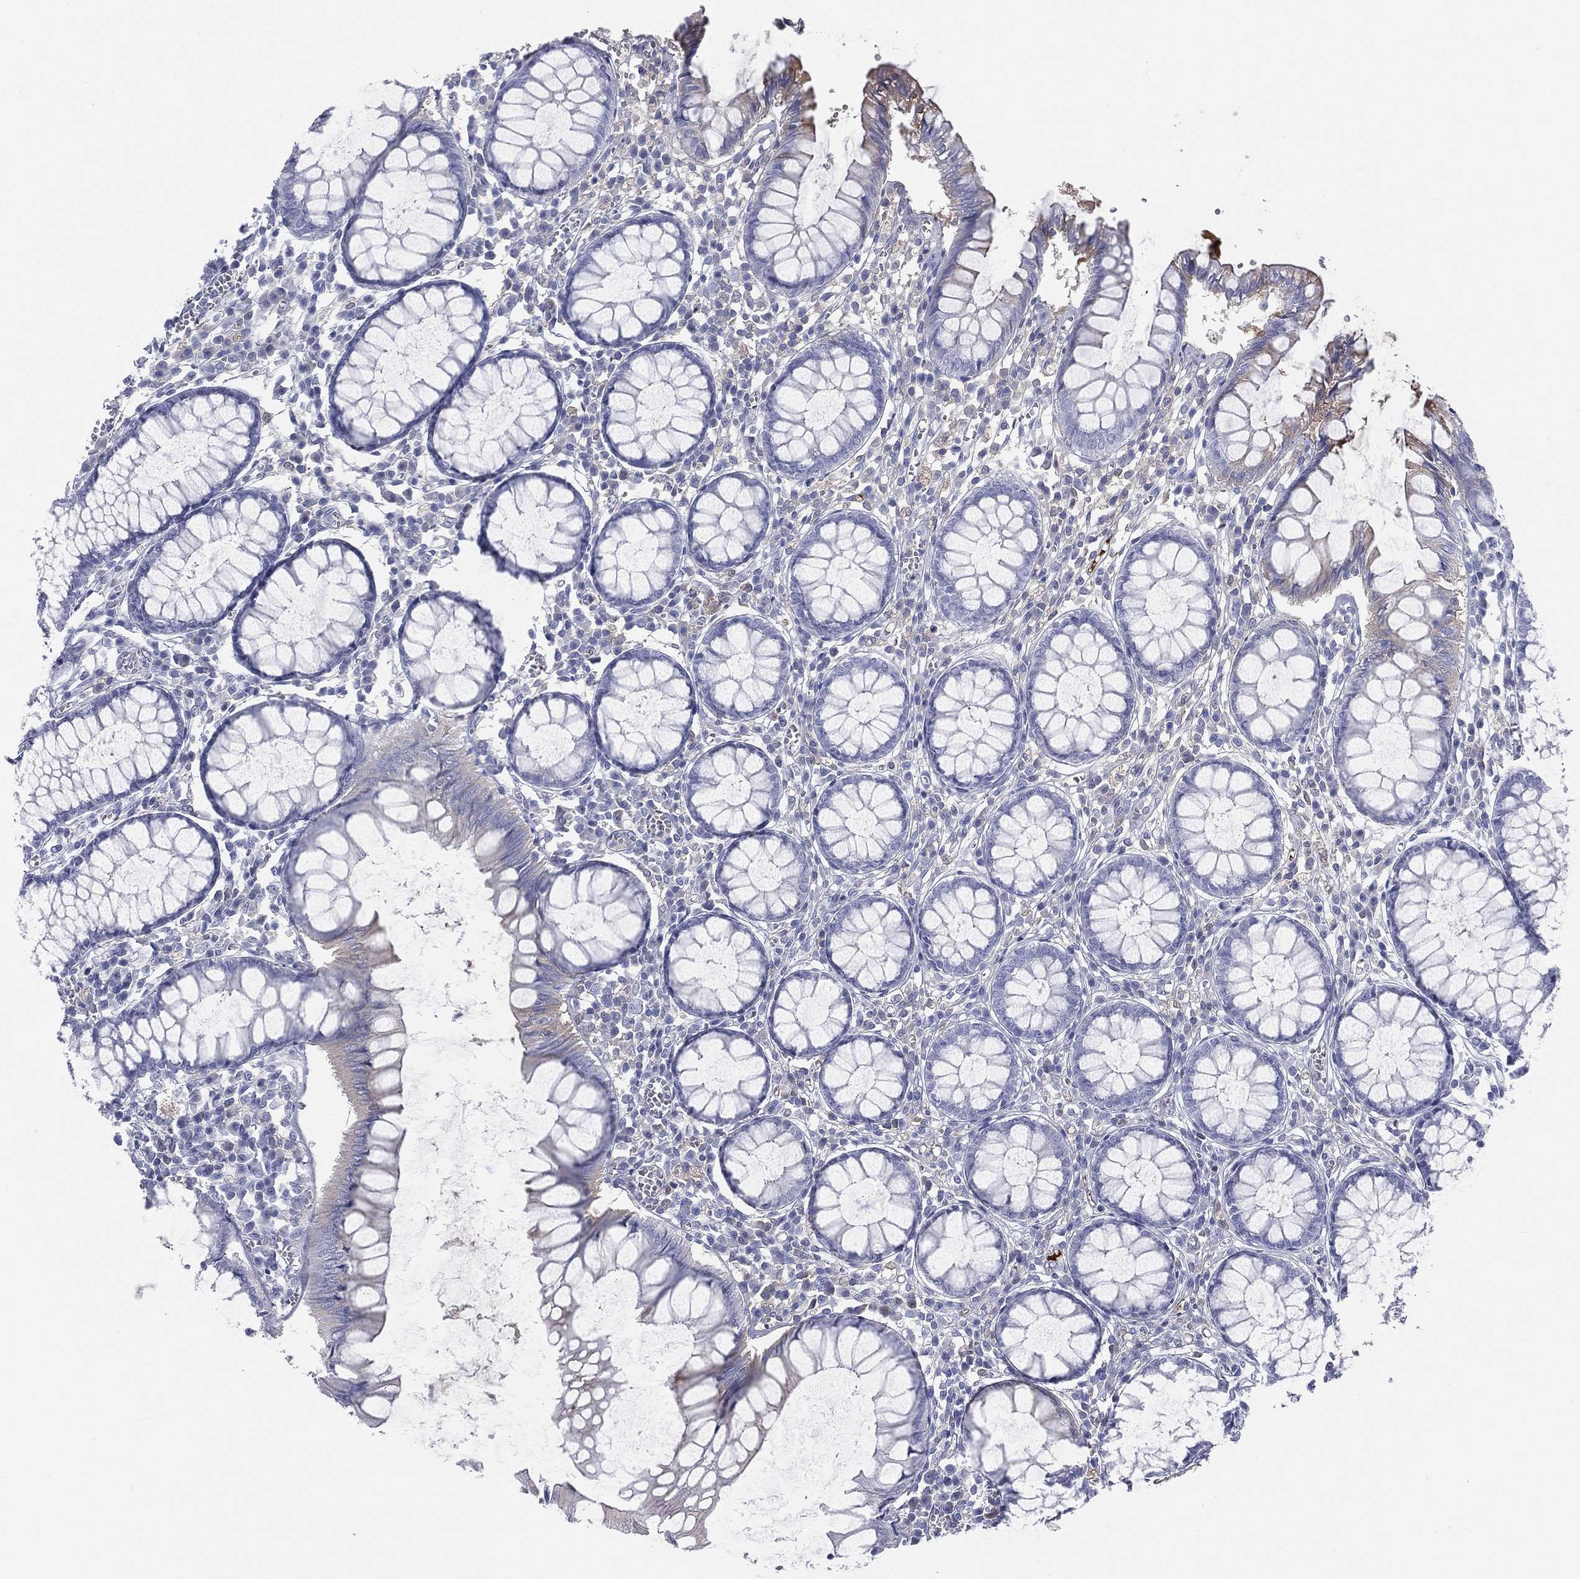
{"staining": {"intensity": "negative", "quantity": "none", "location": "none"}, "tissue": "colon", "cell_type": "Endothelial cells", "image_type": "normal", "snomed": [{"axis": "morphology", "description": "Normal tissue, NOS"}, {"axis": "topography", "description": "Colon"}], "caption": "Endothelial cells show no significant expression in unremarkable colon. (Stains: DAB IHC with hematoxylin counter stain, Microscopy: brightfield microscopy at high magnification).", "gene": "HP", "patient": {"sex": "male", "age": 65}}